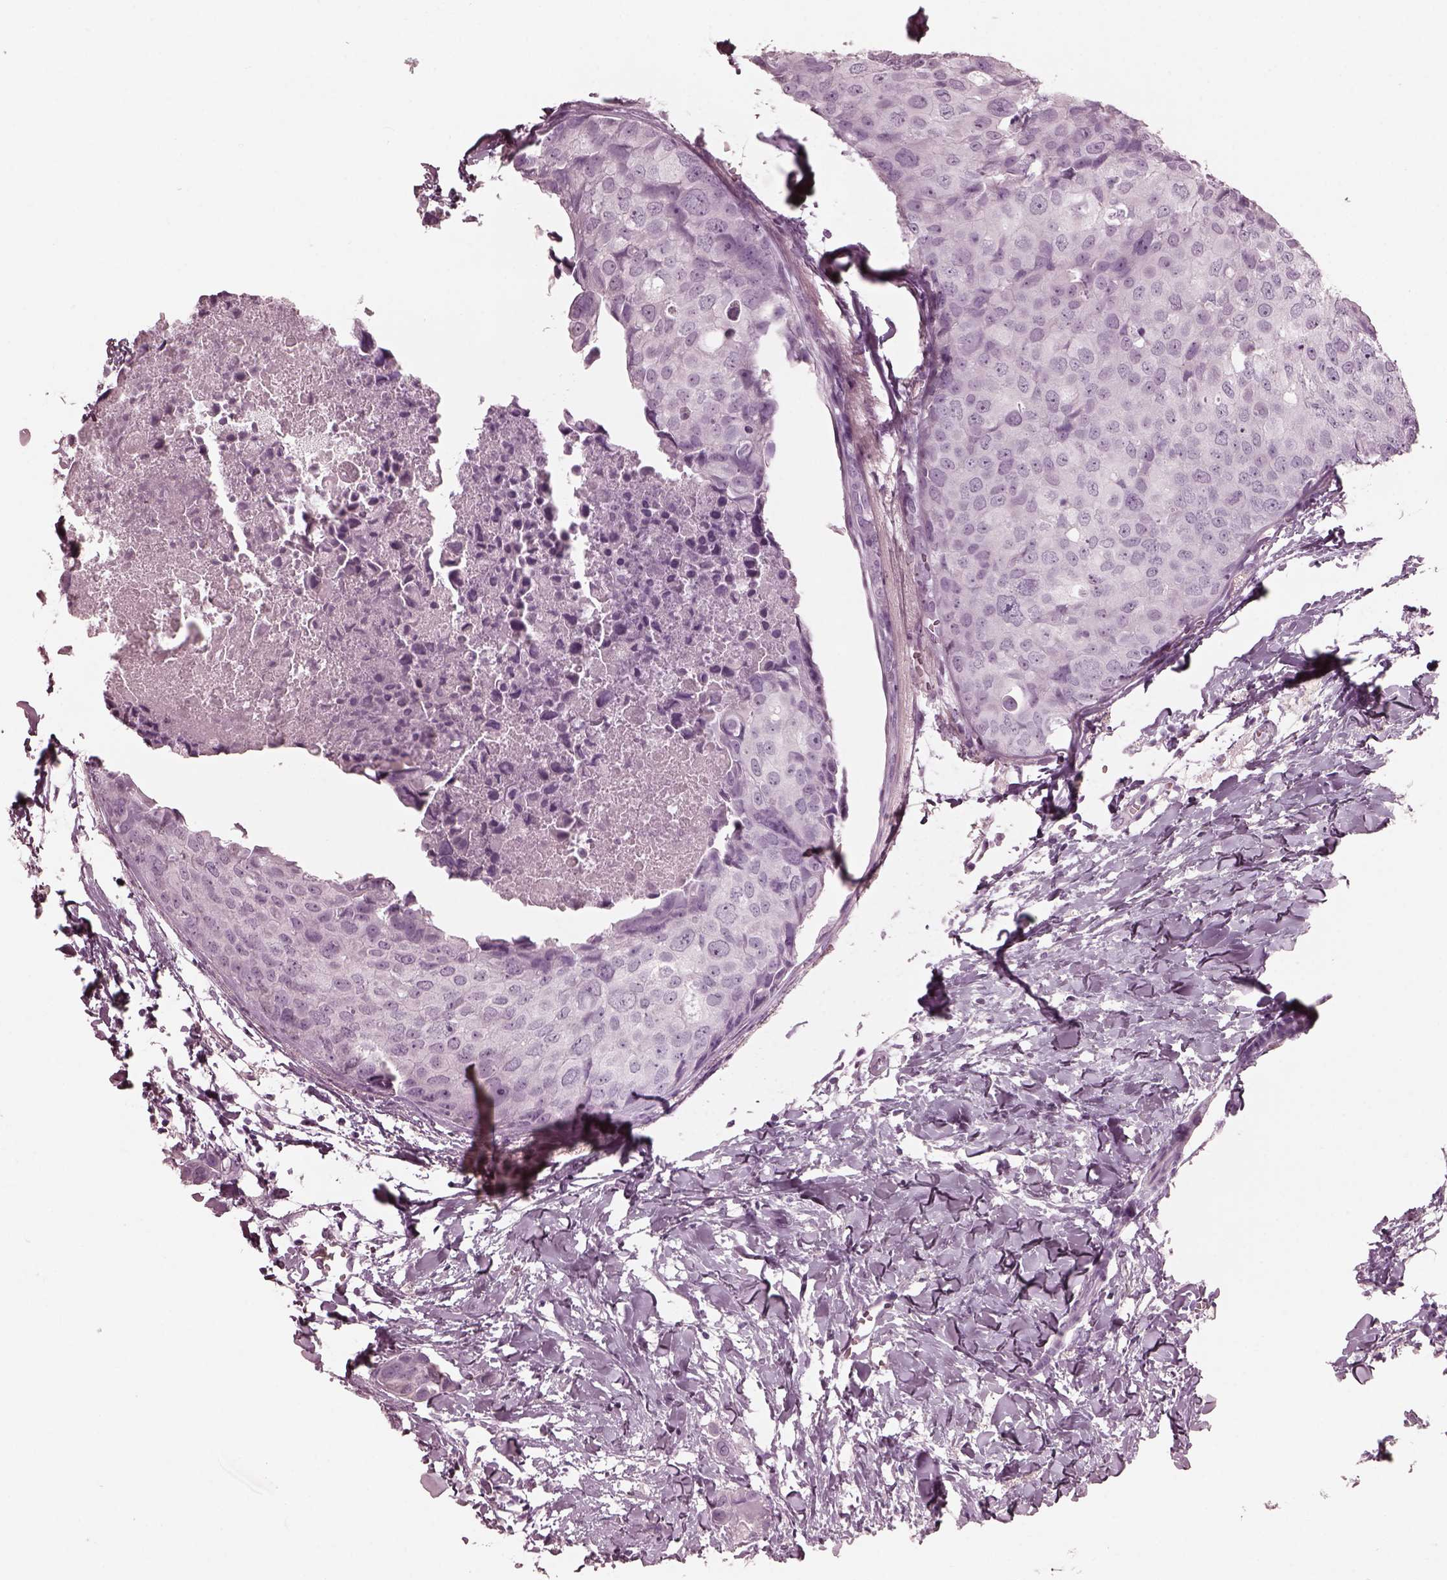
{"staining": {"intensity": "negative", "quantity": "none", "location": "none"}, "tissue": "breast cancer", "cell_type": "Tumor cells", "image_type": "cancer", "snomed": [{"axis": "morphology", "description": "Duct carcinoma"}, {"axis": "topography", "description": "Breast"}], "caption": "Intraductal carcinoma (breast) was stained to show a protein in brown. There is no significant staining in tumor cells.", "gene": "FABP9", "patient": {"sex": "female", "age": 38}}